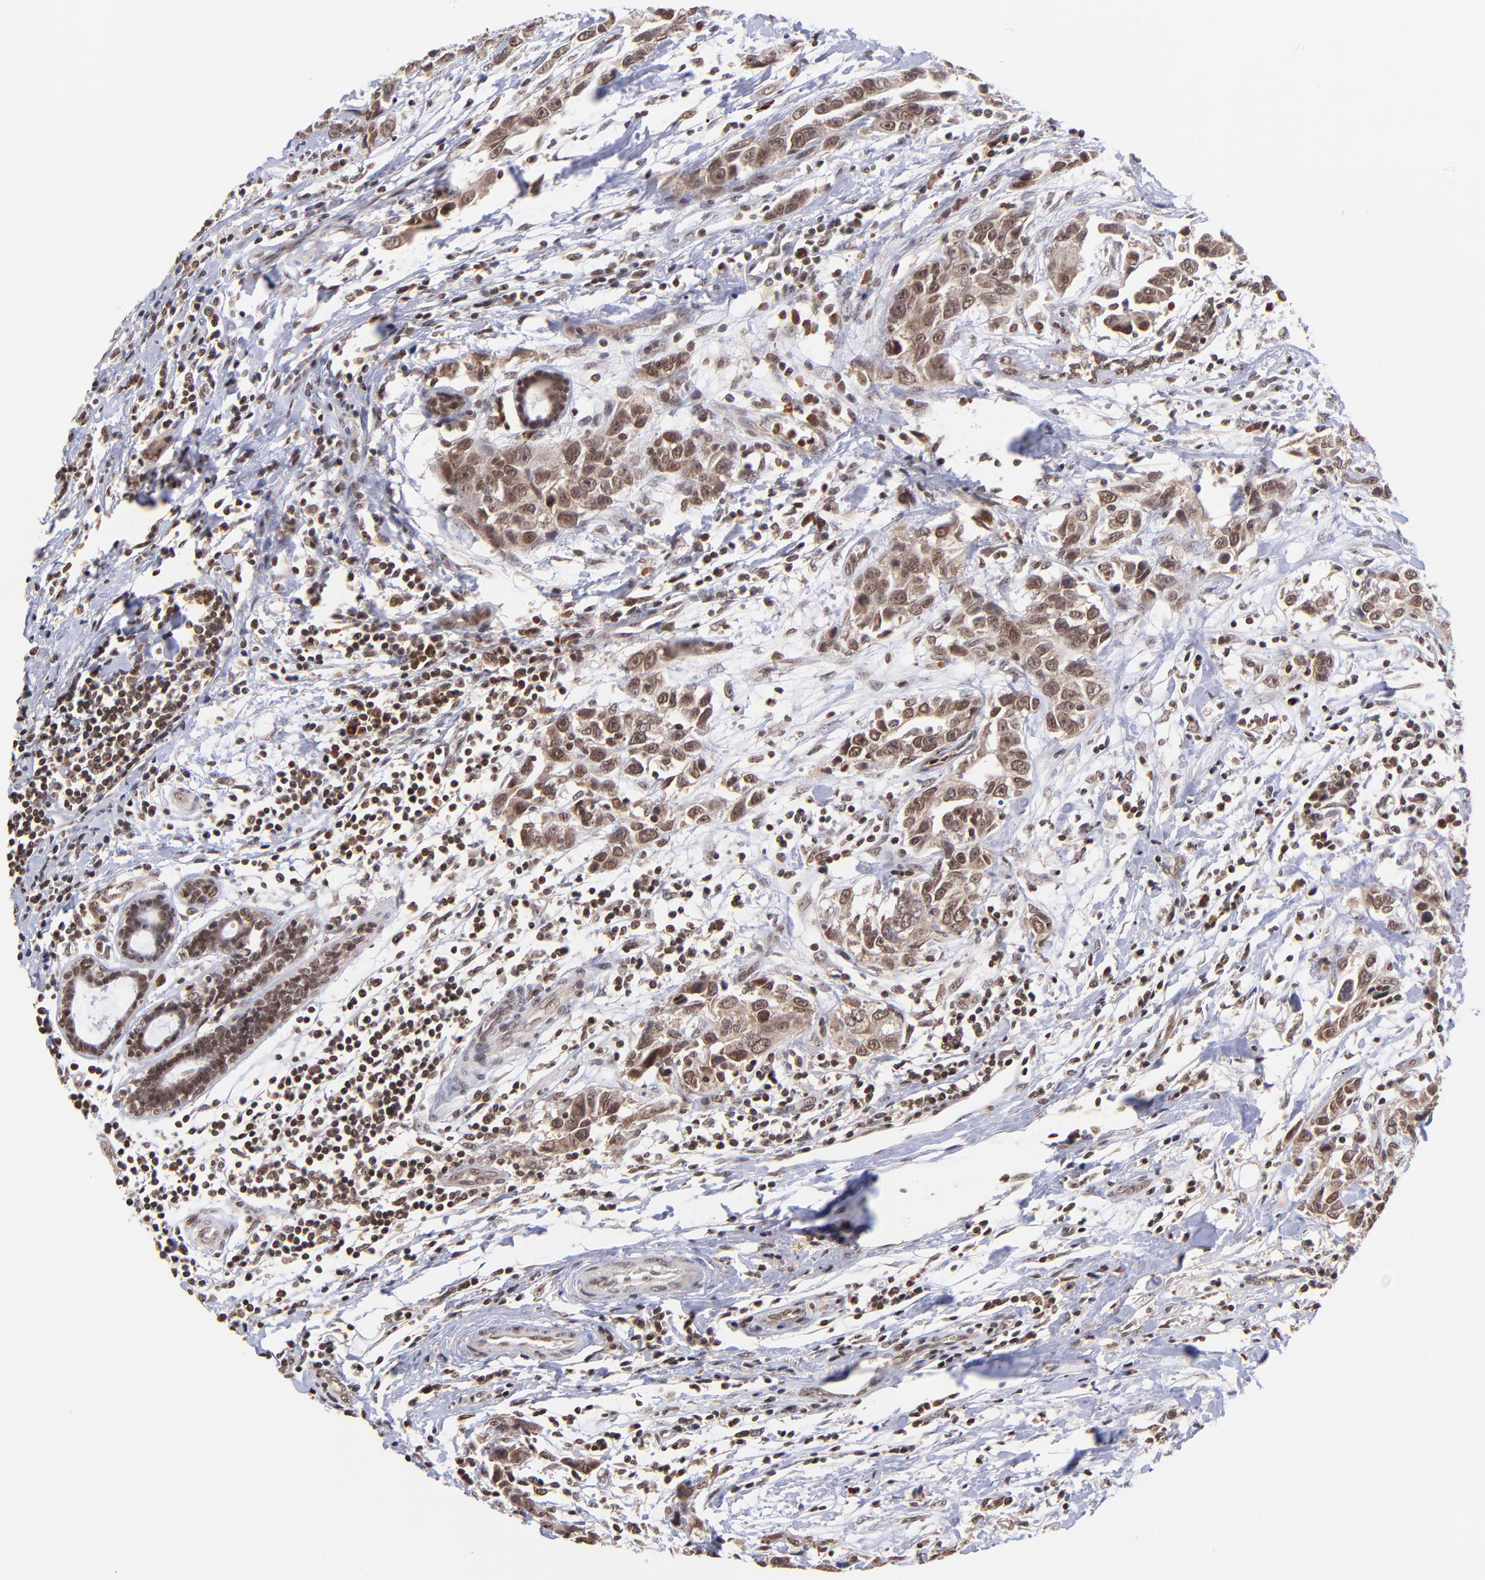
{"staining": {"intensity": "strong", "quantity": ">75%", "location": "cytoplasmic/membranous,nuclear"}, "tissue": "breast cancer", "cell_type": "Tumor cells", "image_type": "cancer", "snomed": [{"axis": "morphology", "description": "Duct carcinoma"}, {"axis": "topography", "description": "Breast"}], "caption": "An image of breast intraductal carcinoma stained for a protein reveals strong cytoplasmic/membranous and nuclear brown staining in tumor cells. (Stains: DAB (3,3'-diaminobenzidine) in brown, nuclei in blue, Microscopy: brightfield microscopy at high magnification).", "gene": "WDR25", "patient": {"sex": "female", "age": 50}}